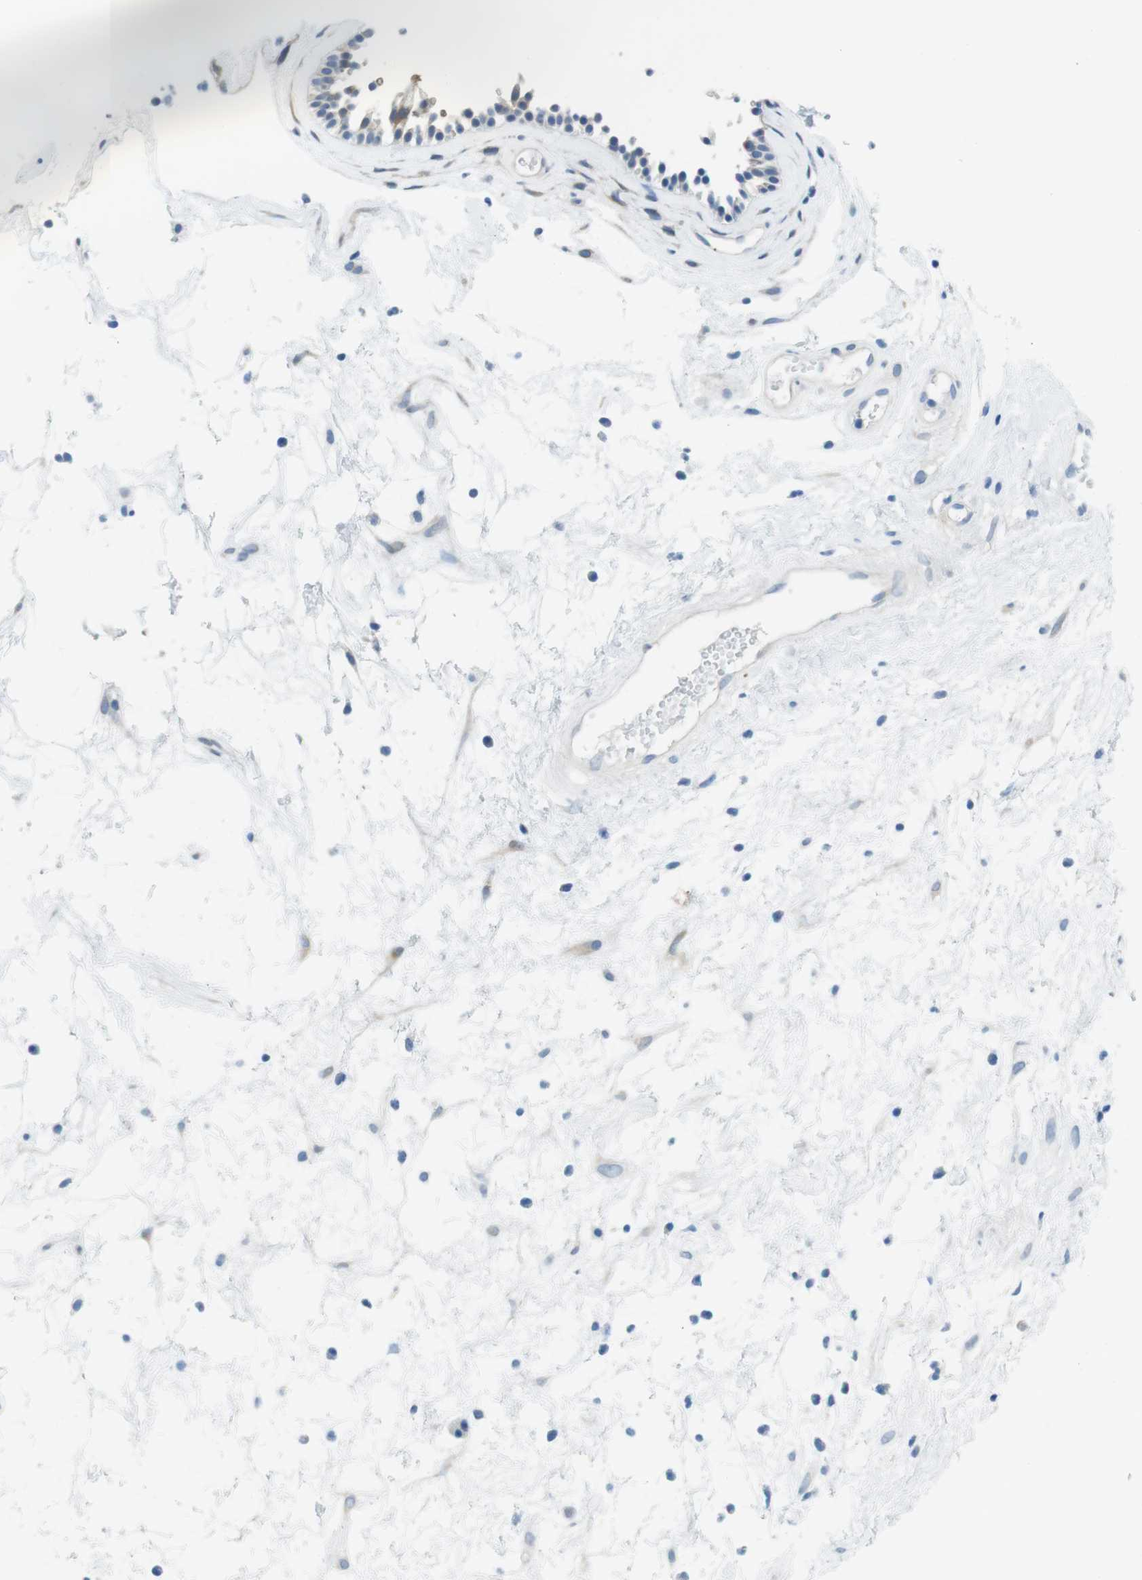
{"staining": {"intensity": "strong", "quantity": "25%-75%", "location": "cytoplasmic/membranous"}, "tissue": "nasopharynx", "cell_type": "Respiratory epithelial cells", "image_type": "normal", "snomed": [{"axis": "morphology", "description": "Normal tissue, NOS"}, {"axis": "morphology", "description": "Inflammation, NOS"}, {"axis": "topography", "description": "Nasopharynx"}], "caption": "Nasopharynx stained with DAB (3,3'-diaminobenzidine) immunohistochemistry shows high levels of strong cytoplasmic/membranous expression in about 25%-75% of respiratory epithelial cells.", "gene": "CASP2", "patient": {"sex": "male", "age": 48}}